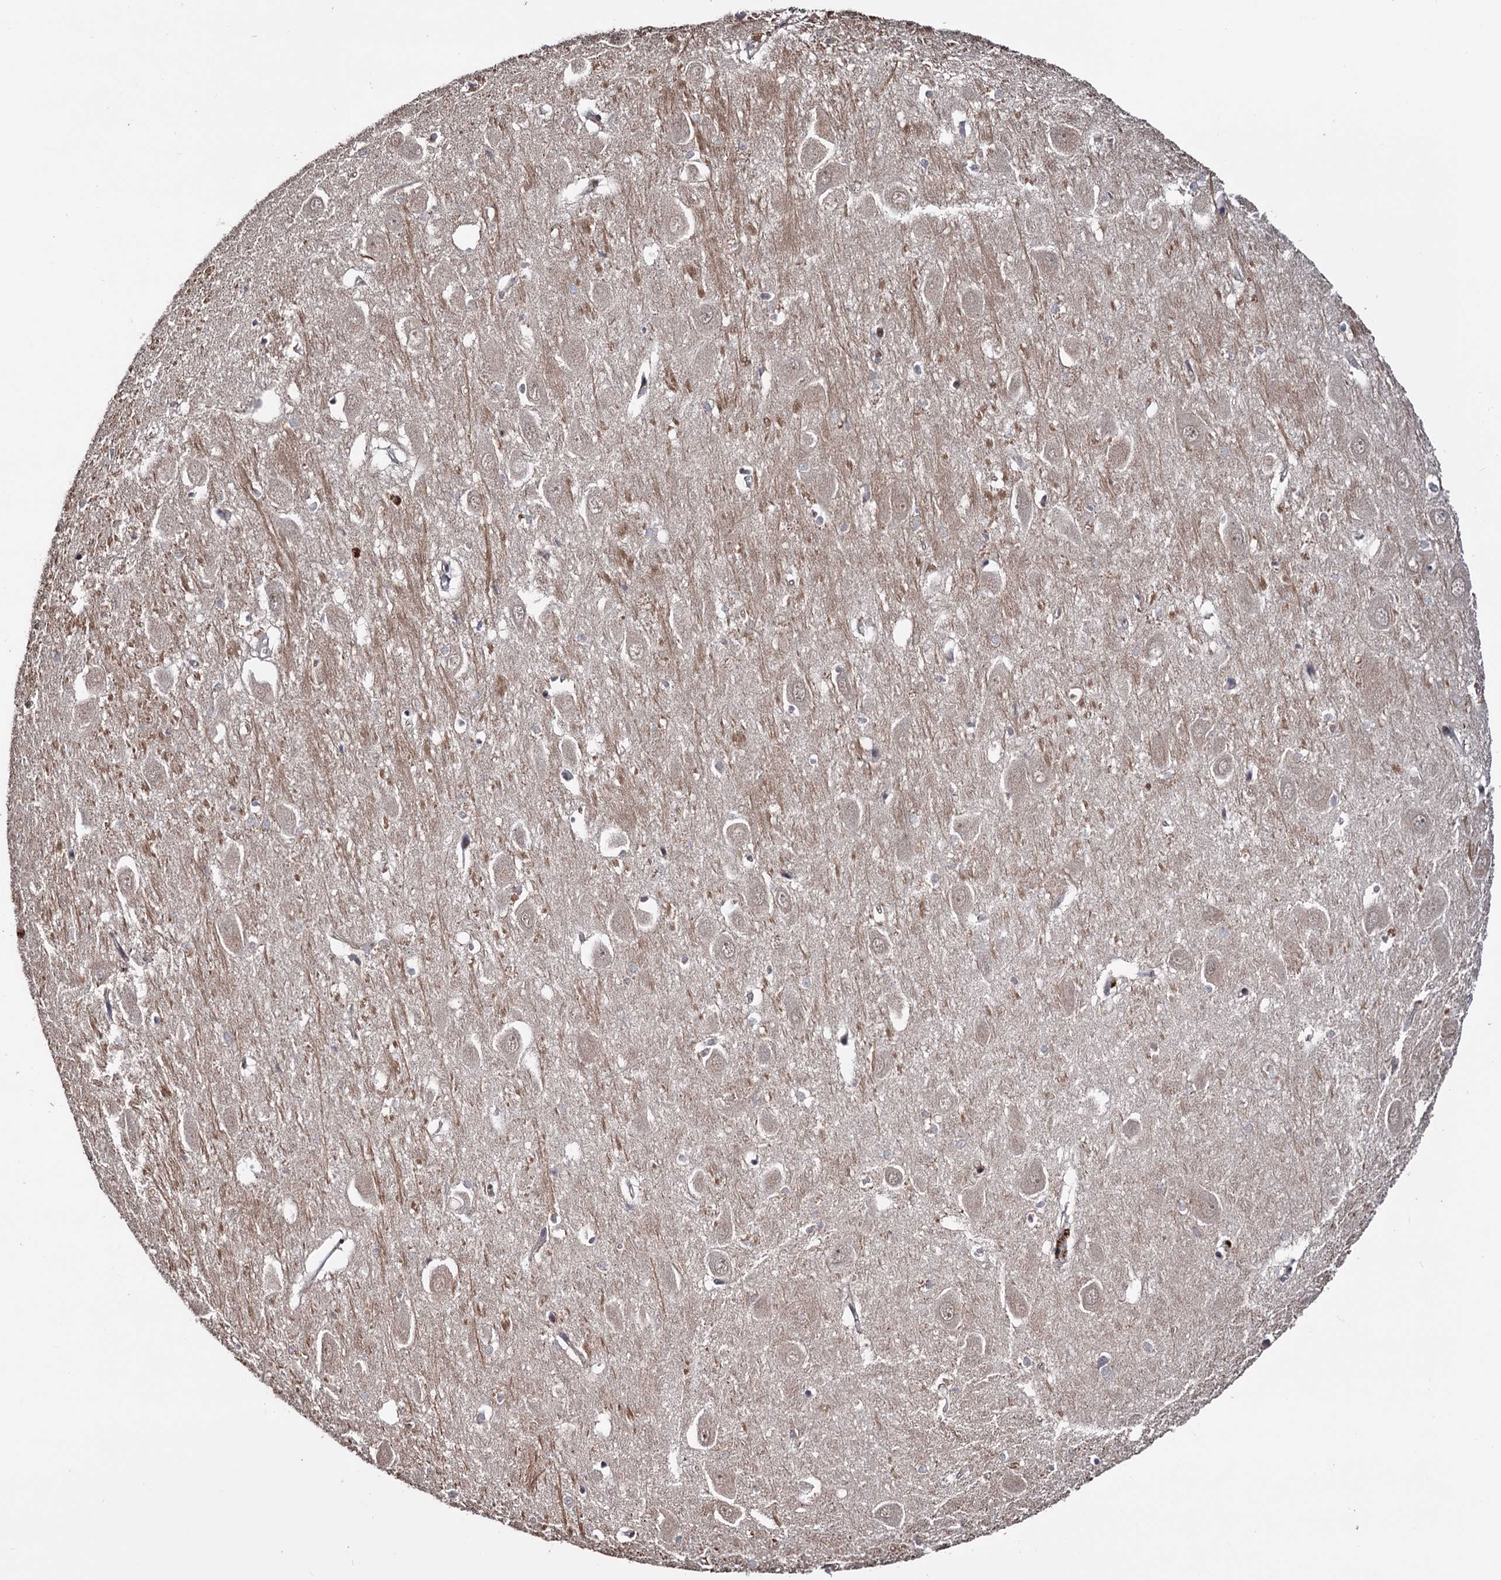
{"staining": {"intensity": "negative", "quantity": "none", "location": "none"}, "tissue": "hippocampus", "cell_type": "Glial cells", "image_type": "normal", "snomed": [{"axis": "morphology", "description": "Normal tissue, NOS"}, {"axis": "topography", "description": "Hippocampus"}], "caption": "The micrograph displays no staining of glial cells in benign hippocampus. Brightfield microscopy of IHC stained with DAB (3,3'-diaminobenzidine) (brown) and hematoxylin (blue), captured at high magnification.", "gene": "KLF5", "patient": {"sex": "female", "age": 64}}